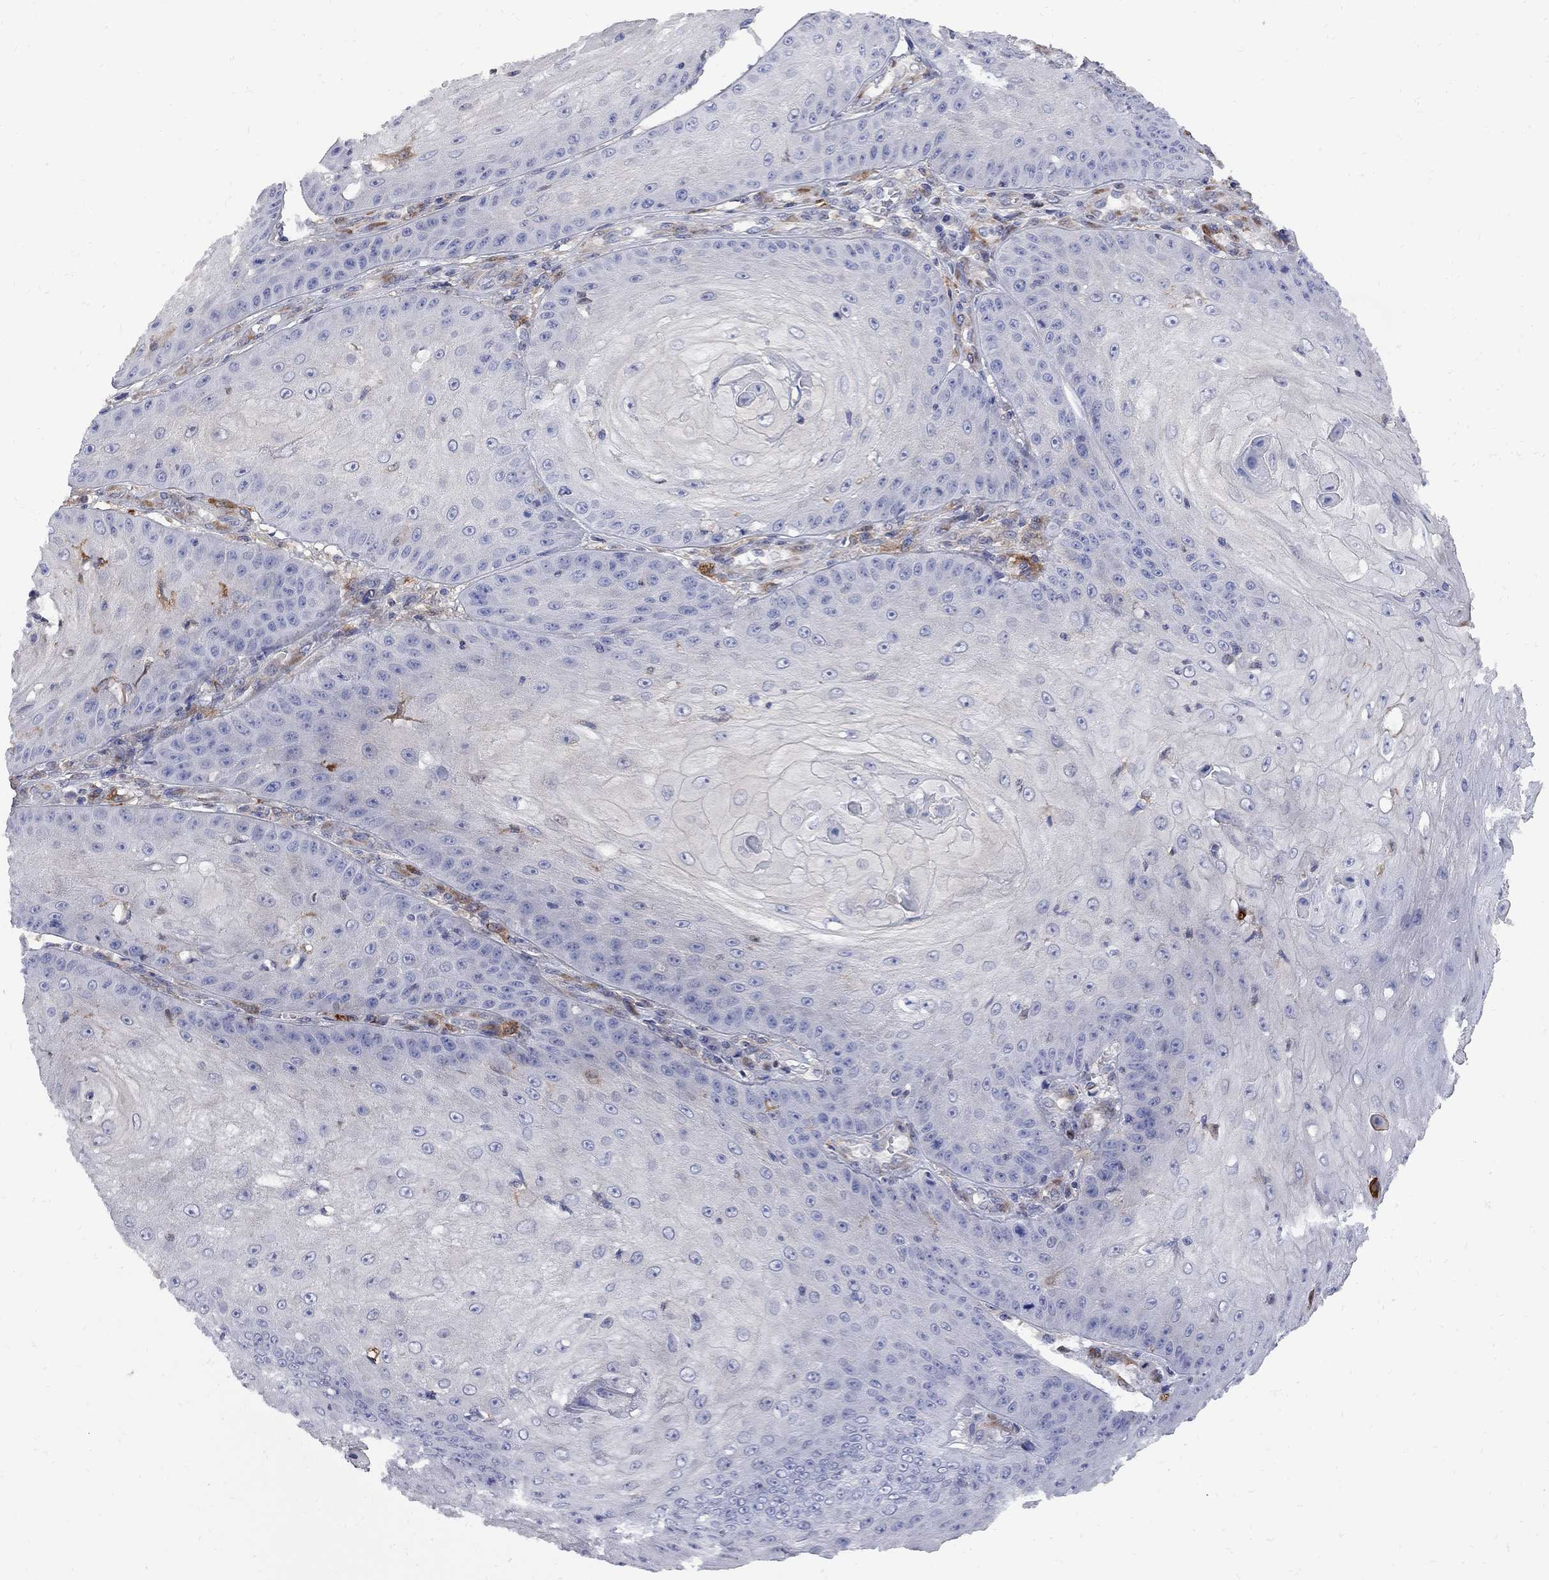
{"staining": {"intensity": "negative", "quantity": "none", "location": "none"}, "tissue": "skin cancer", "cell_type": "Tumor cells", "image_type": "cancer", "snomed": [{"axis": "morphology", "description": "Squamous cell carcinoma, NOS"}, {"axis": "topography", "description": "Skin"}], "caption": "Immunohistochemistry (IHC) micrograph of neoplastic tissue: skin cancer (squamous cell carcinoma) stained with DAB (3,3'-diaminobenzidine) shows no significant protein positivity in tumor cells.", "gene": "MTHFR", "patient": {"sex": "male", "age": 70}}